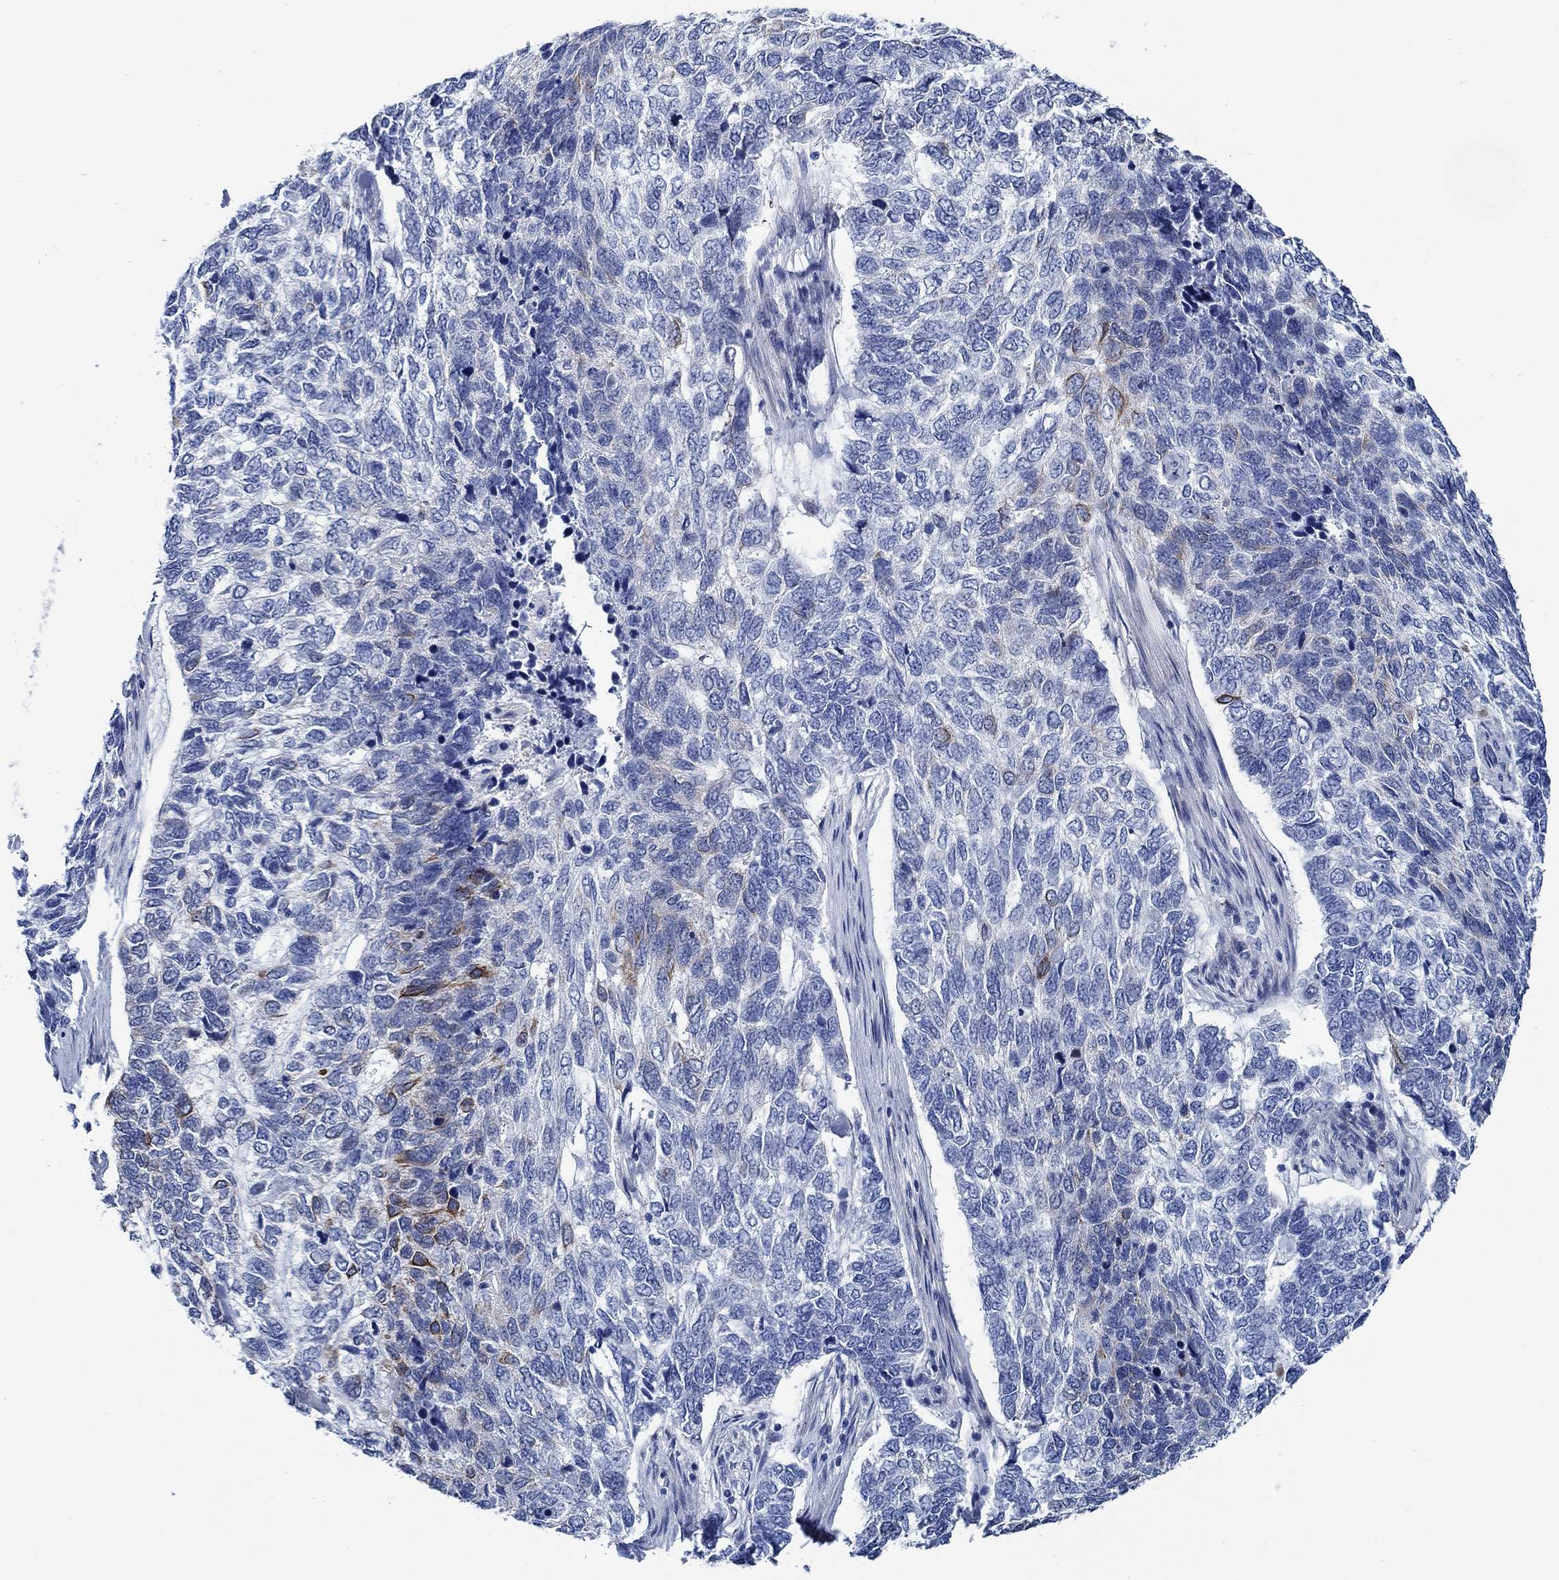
{"staining": {"intensity": "moderate", "quantity": "<25%", "location": "cytoplasmic/membranous"}, "tissue": "skin cancer", "cell_type": "Tumor cells", "image_type": "cancer", "snomed": [{"axis": "morphology", "description": "Basal cell carcinoma"}, {"axis": "topography", "description": "Skin"}], "caption": "A photomicrograph of human basal cell carcinoma (skin) stained for a protein demonstrates moderate cytoplasmic/membranous brown staining in tumor cells. The protein is stained brown, and the nuclei are stained in blue (DAB IHC with brightfield microscopy, high magnification).", "gene": "SVEP1", "patient": {"sex": "female", "age": 65}}